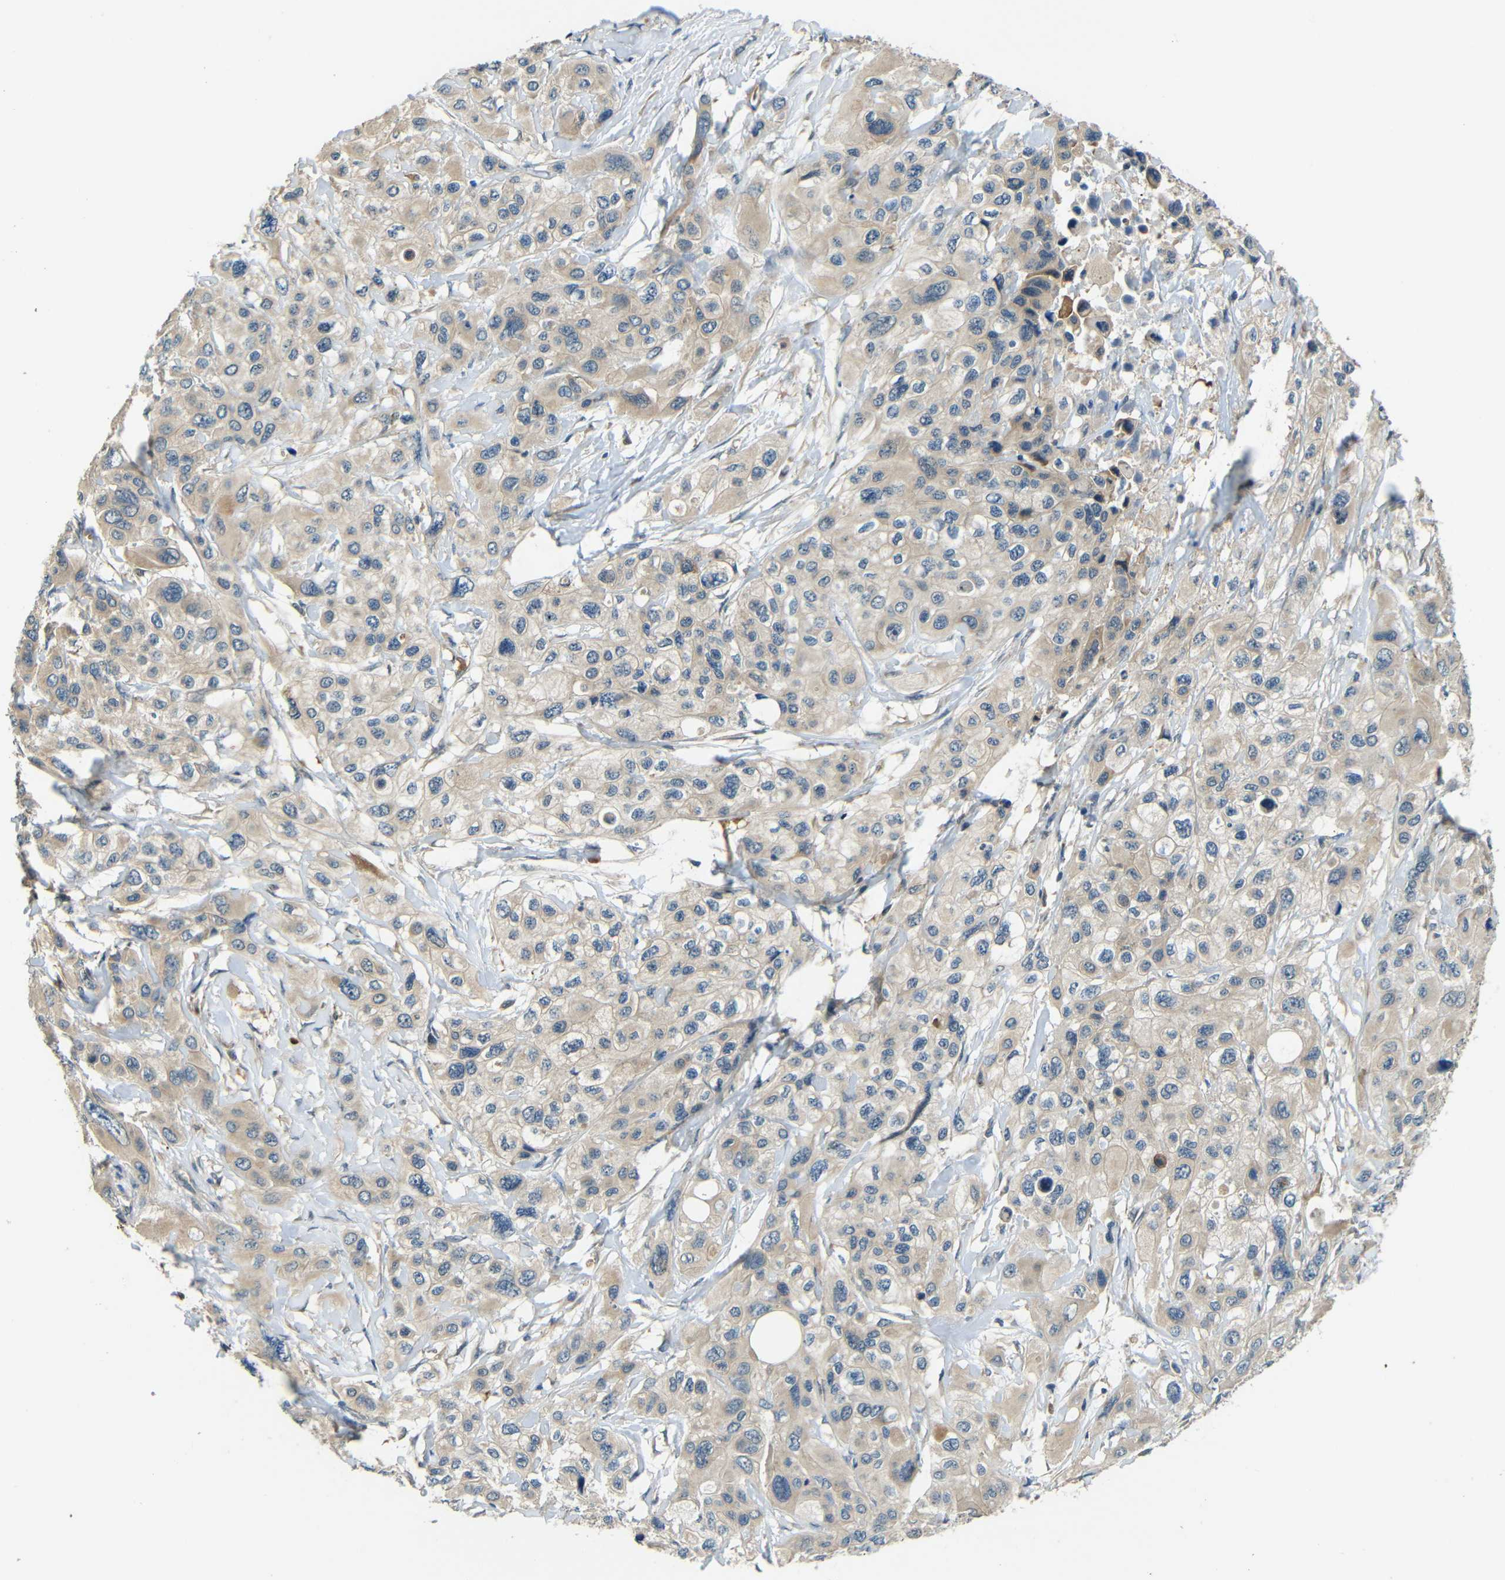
{"staining": {"intensity": "weak", "quantity": "25%-75%", "location": "cytoplasmic/membranous"}, "tissue": "pancreatic cancer", "cell_type": "Tumor cells", "image_type": "cancer", "snomed": [{"axis": "morphology", "description": "Adenocarcinoma, NOS"}, {"axis": "topography", "description": "Pancreas"}], "caption": "Protein expression analysis of human adenocarcinoma (pancreatic) reveals weak cytoplasmic/membranous positivity in about 25%-75% of tumor cells. Immunohistochemistry stains the protein in brown and the nuclei are stained blue.", "gene": "FNDC3A", "patient": {"sex": "male", "age": 73}}